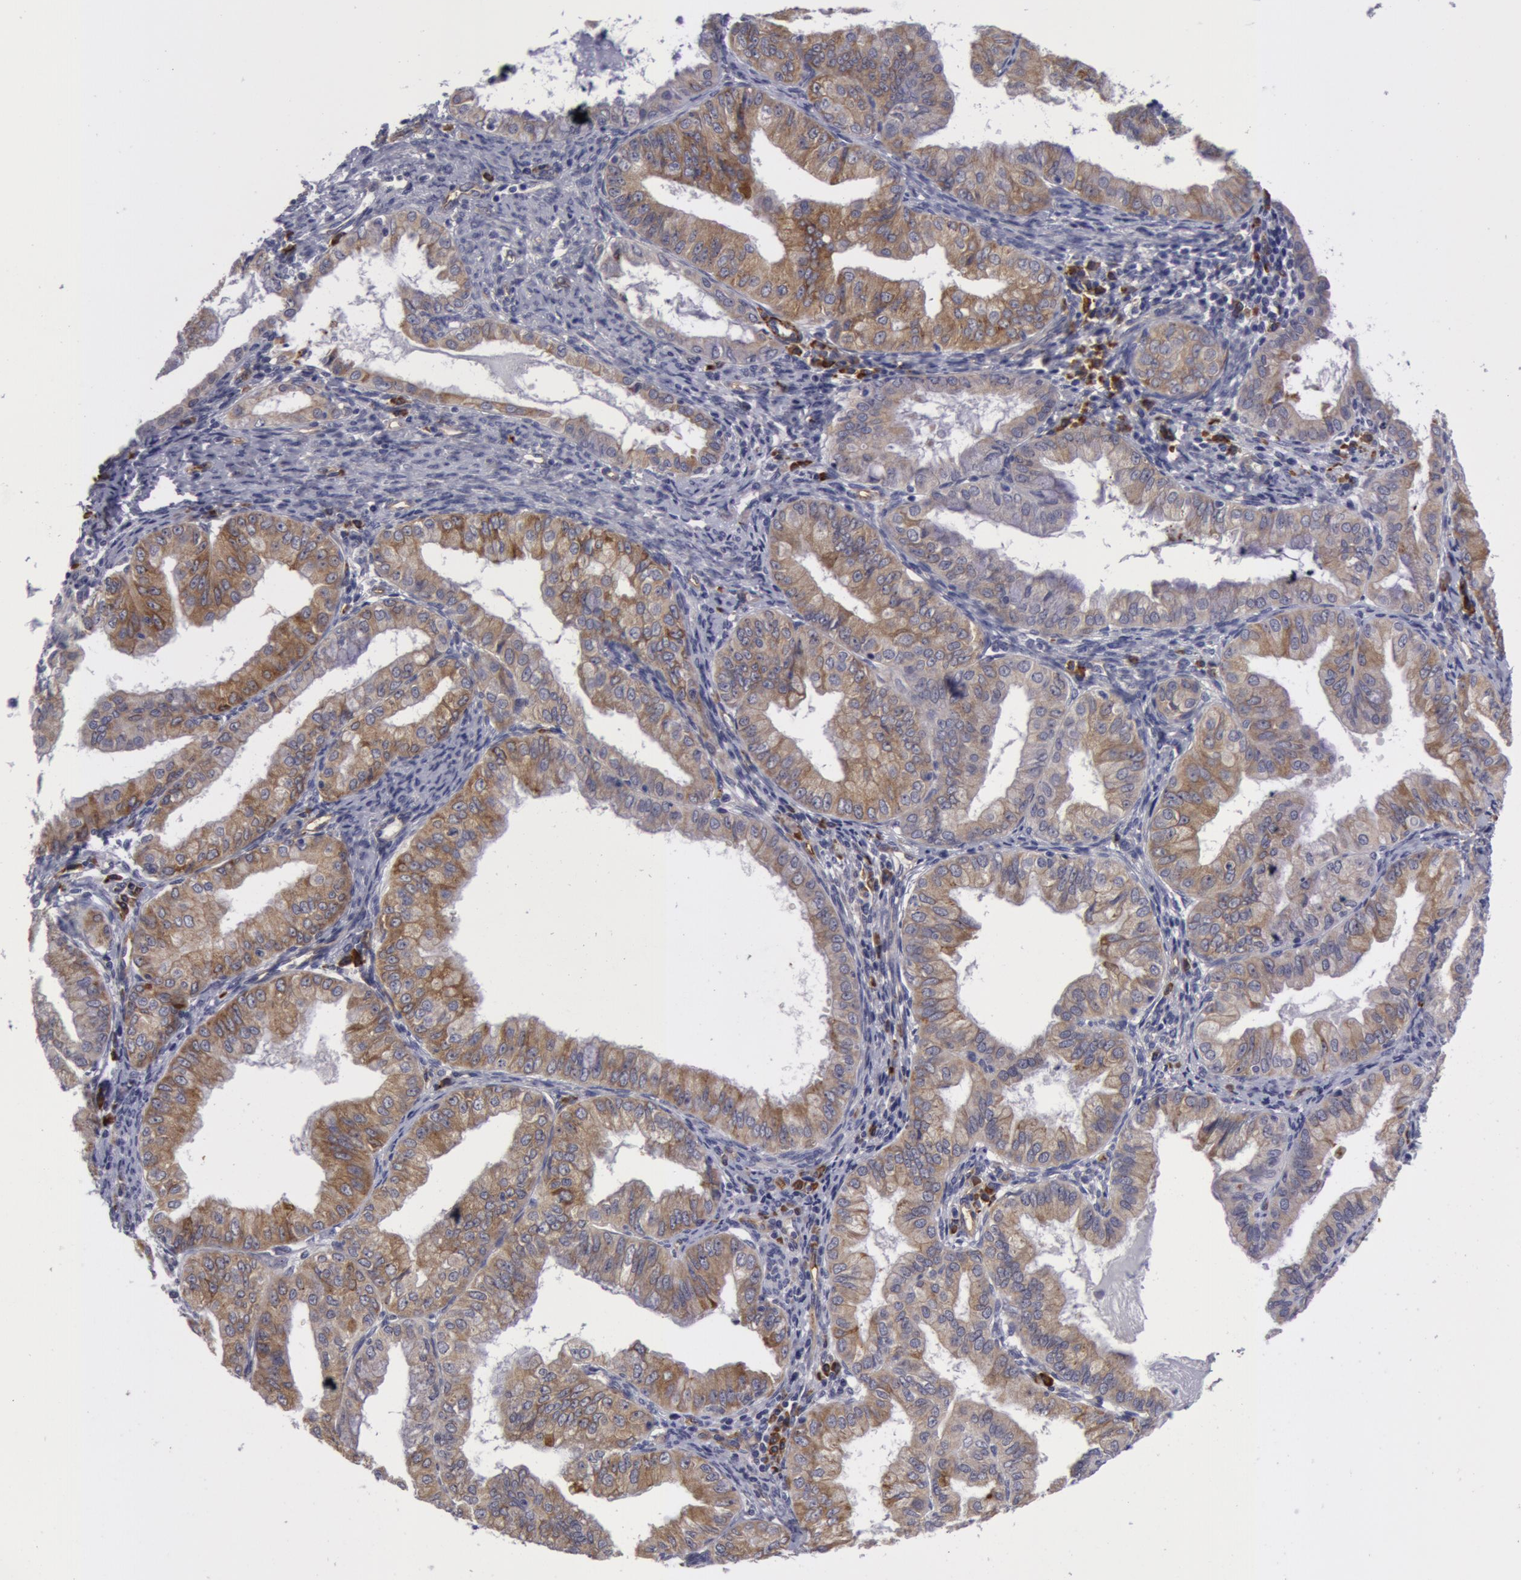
{"staining": {"intensity": "moderate", "quantity": ">75%", "location": "cytoplasmic/membranous"}, "tissue": "endometrial cancer", "cell_type": "Tumor cells", "image_type": "cancer", "snomed": [{"axis": "morphology", "description": "Adenocarcinoma, NOS"}, {"axis": "topography", "description": "Endometrium"}], "caption": "Protein analysis of endometrial cancer tissue shows moderate cytoplasmic/membranous staining in about >75% of tumor cells.", "gene": "IL23A", "patient": {"sex": "female", "age": 76}}